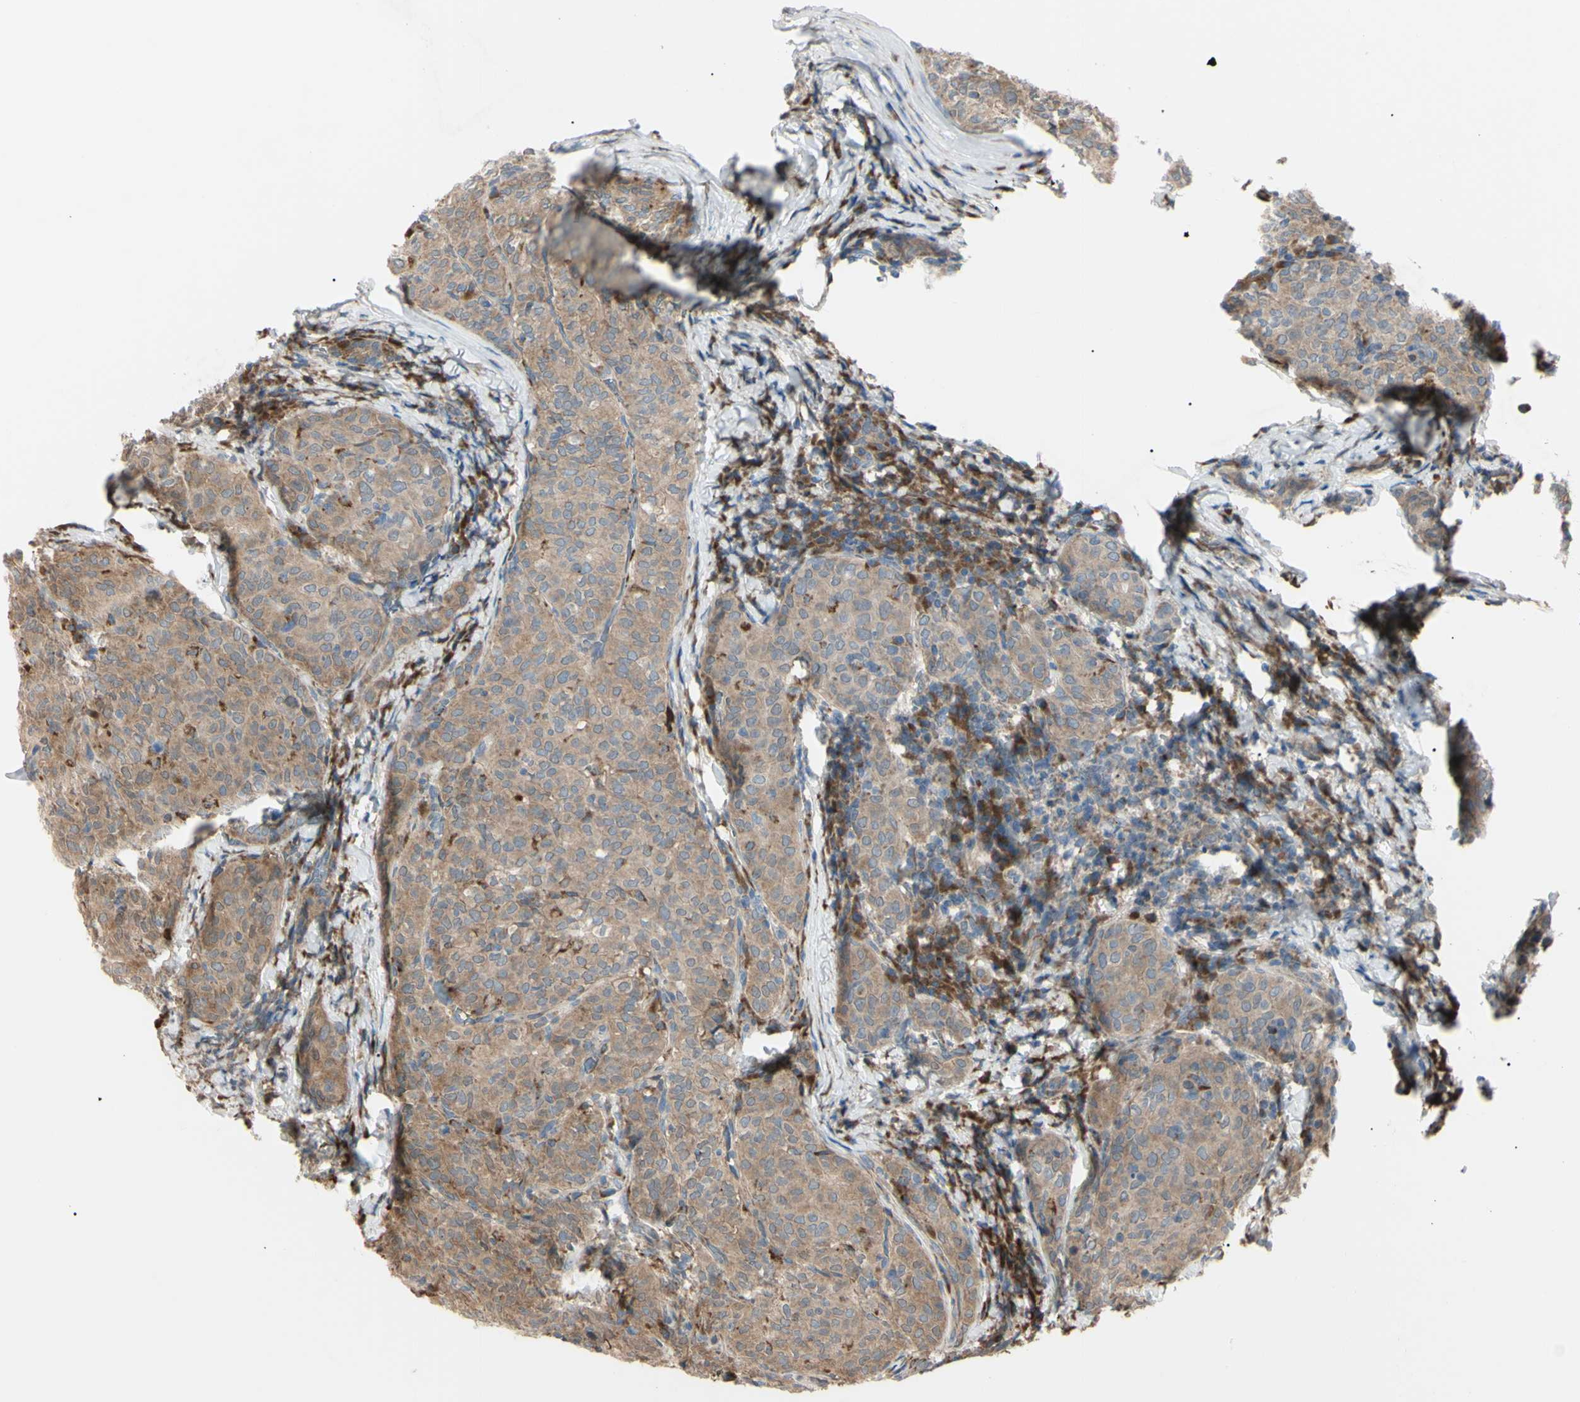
{"staining": {"intensity": "moderate", "quantity": ">75%", "location": "cytoplasmic/membranous"}, "tissue": "thyroid cancer", "cell_type": "Tumor cells", "image_type": "cancer", "snomed": [{"axis": "morphology", "description": "Normal tissue, NOS"}, {"axis": "morphology", "description": "Papillary adenocarcinoma, NOS"}, {"axis": "topography", "description": "Thyroid gland"}], "caption": "A brown stain shows moderate cytoplasmic/membranous expression of a protein in human thyroid cancer tumor cells. The staining was performed using DAB (3,3'-diaminobenzidine) to visualize the protein expression in brown, while the nuclei were stained in blue with hematoxylin (Magnification: 20x).", "gene": "EIF5A", "patient": {"sex": "female", "age": 30}}